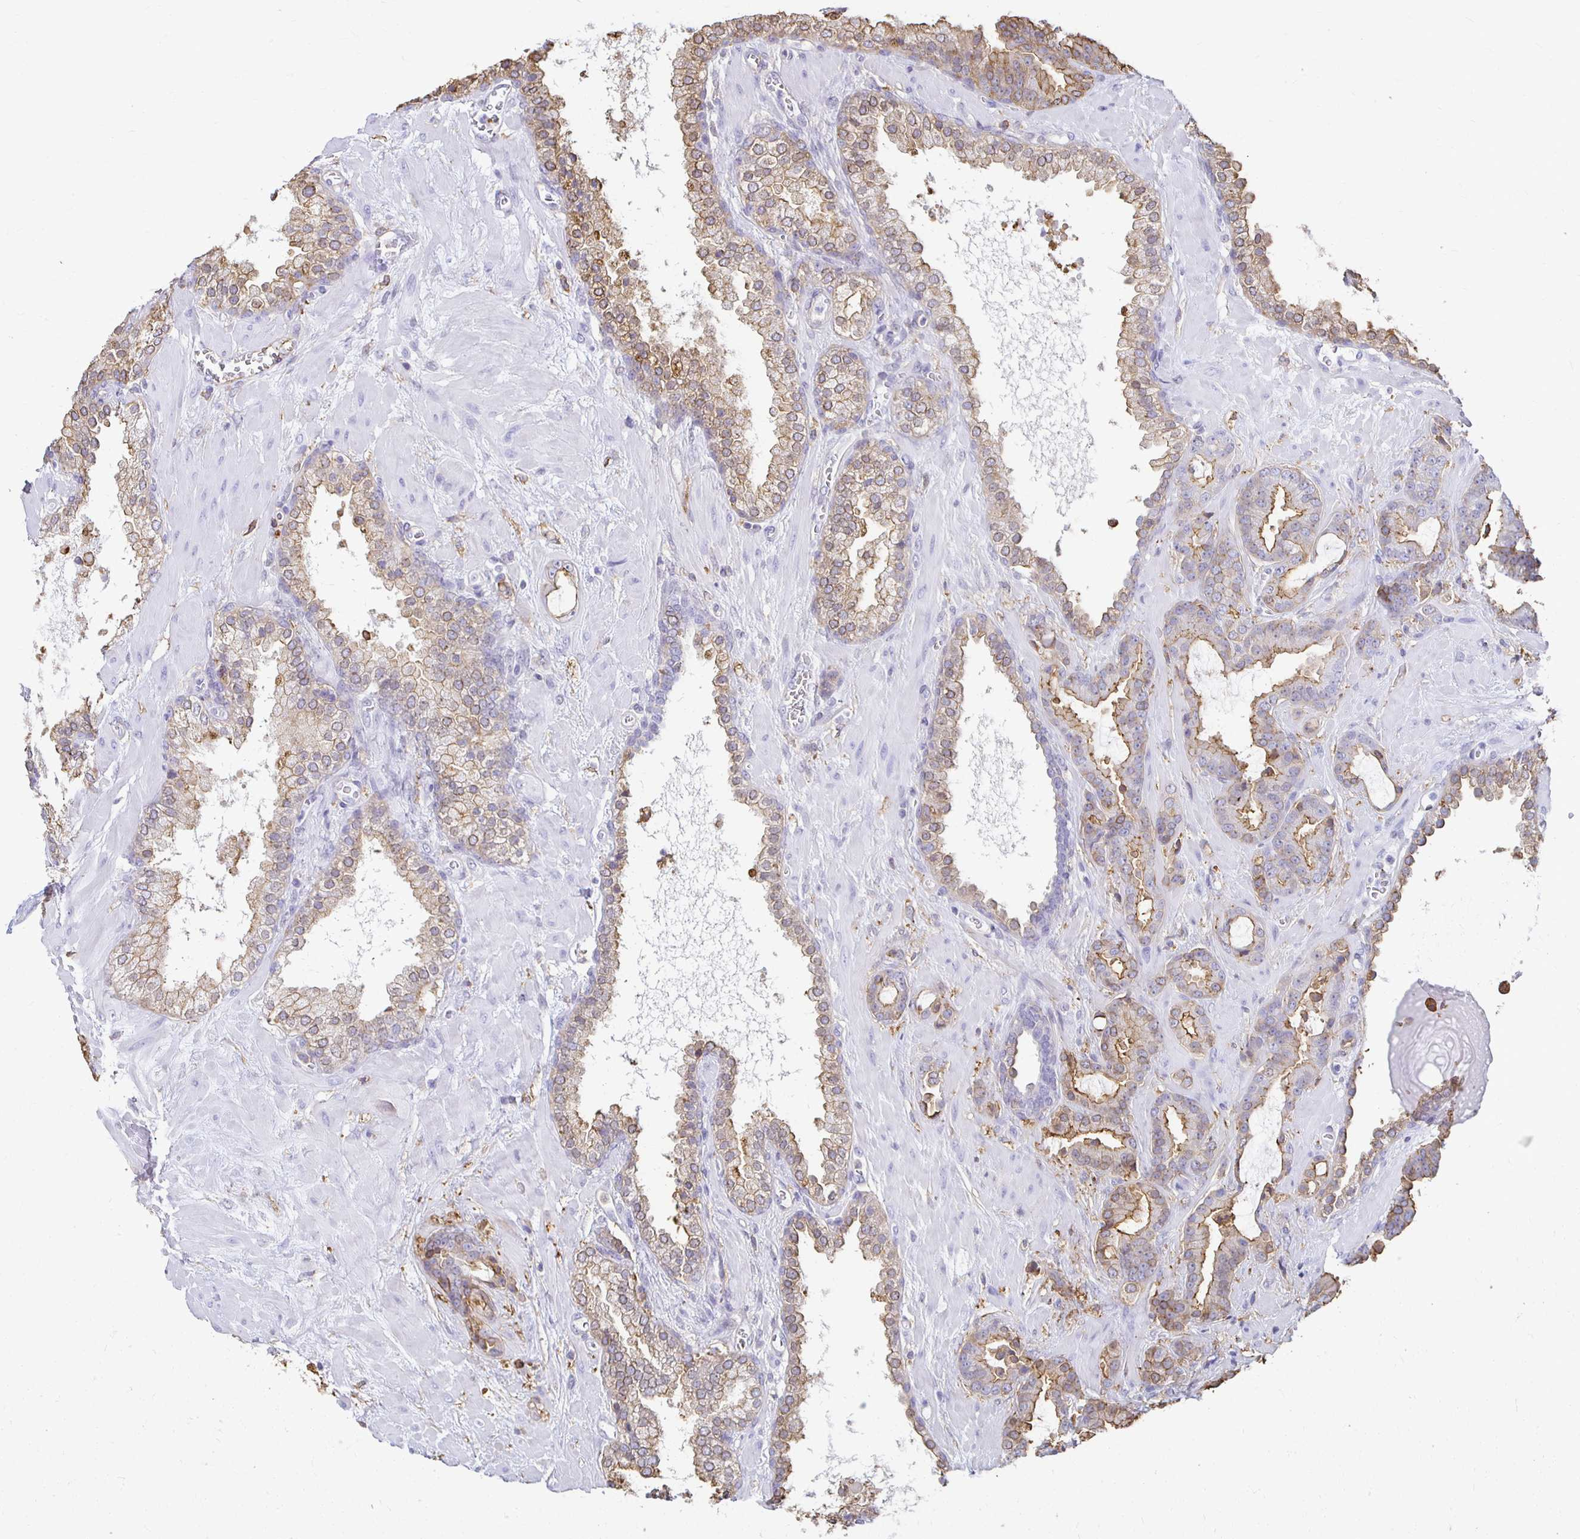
{"staining": {"intensity": "moderate", "quantity": "25%-75%", "location": "cytoplasmic/membranous"}, "tissue": "prostate cancer", "cell_type": "Tumor cells", "image_type": "cancer", "snomed": [{"axis": "morphology", "description": "Adenocarcinoma, Low grade"}, {"axis": "topography", "description": "Prostate"}], "caption": "This histopathology image exhibits adenocarcinoma (low-grade) (prostate) stained with IHC to label a protein in brown. The cytoplasmic/membranous of tumor cells show moderate positivity for the protein. Nuclei are counter-stained blue.", "gene": "TAS1R3", "patient": {"sex": "male", "age": 62}}